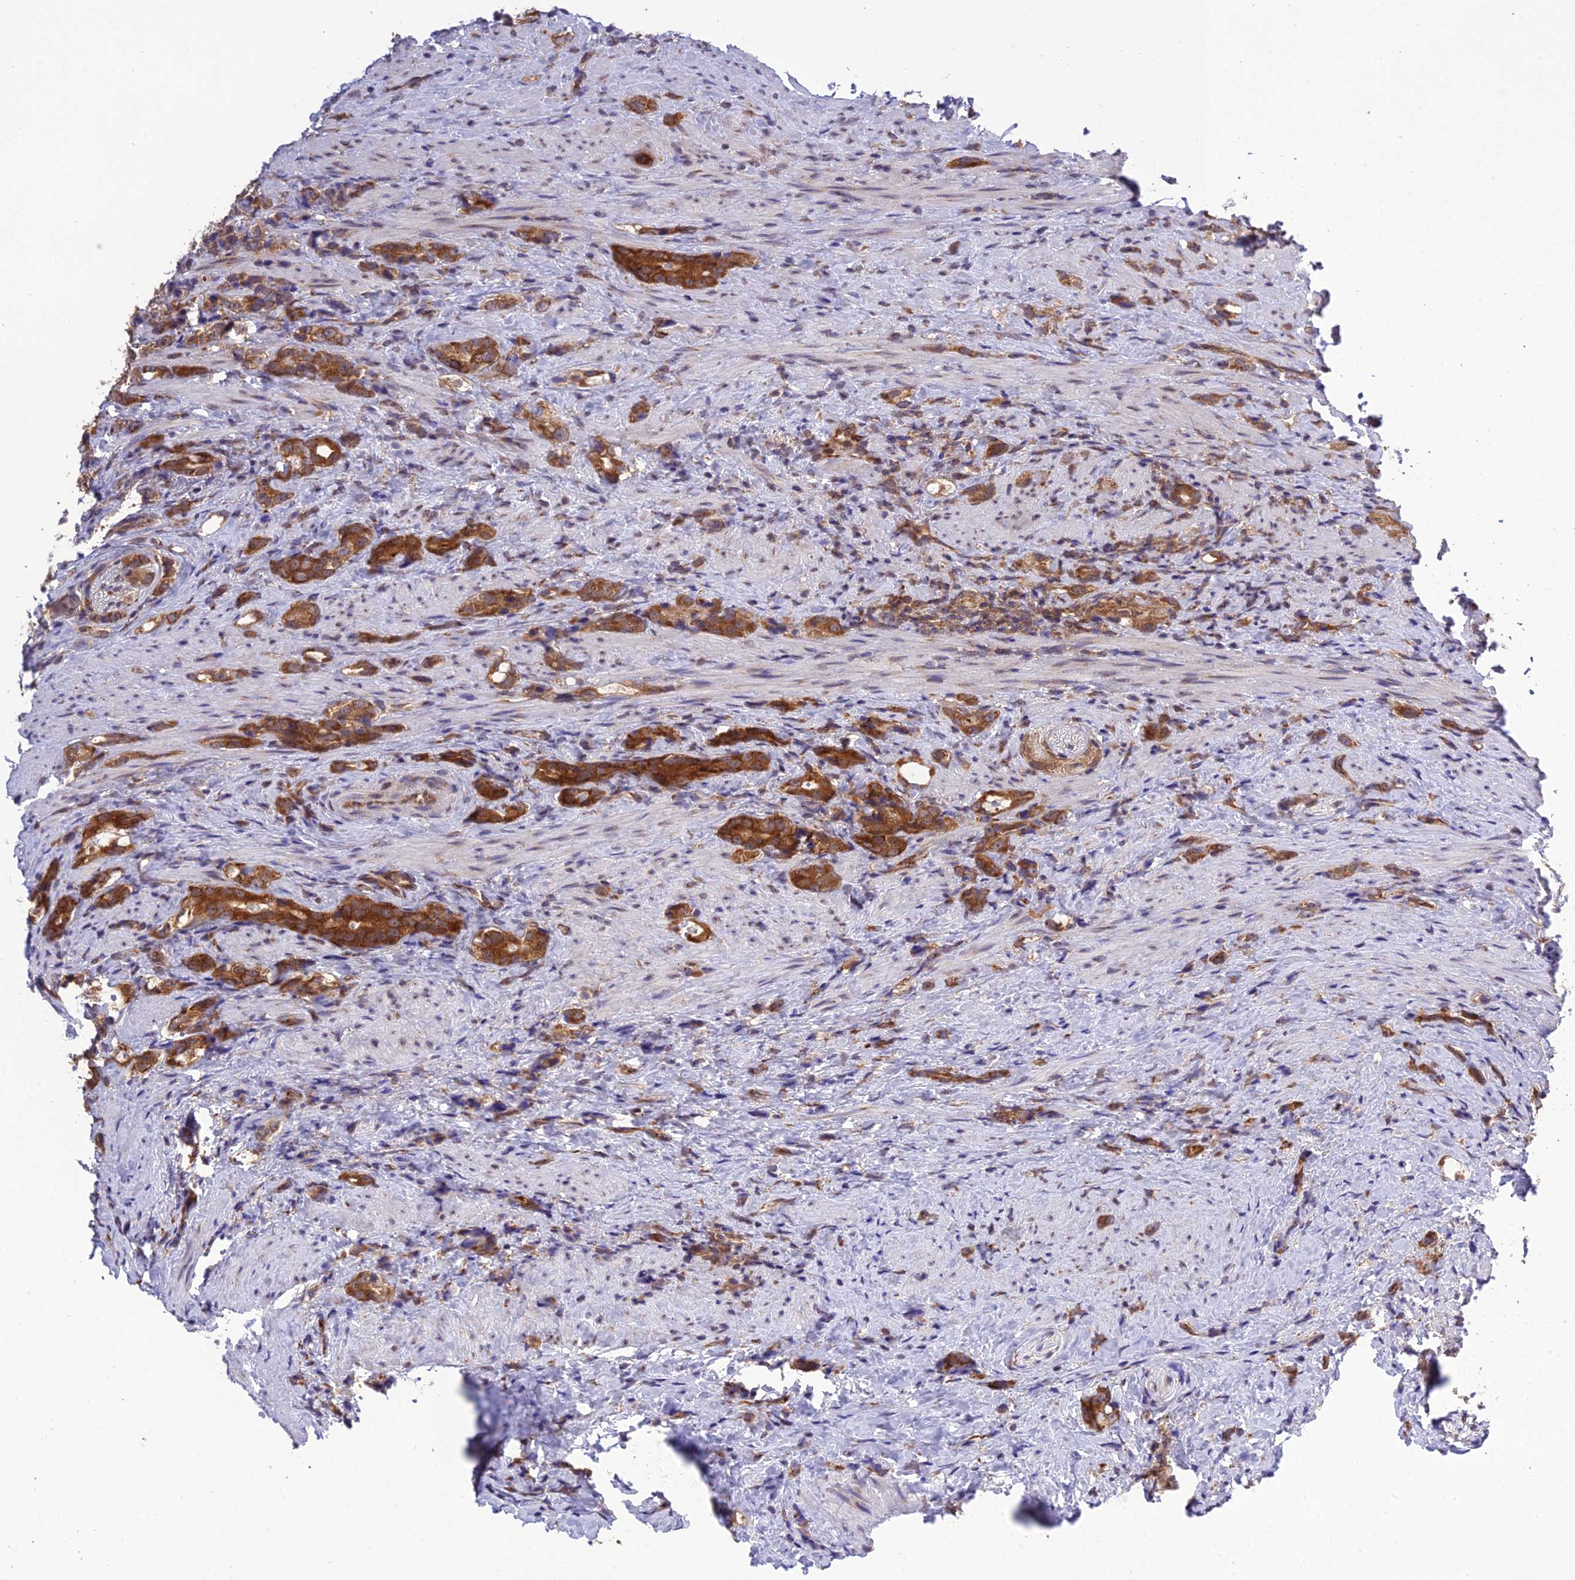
{"staining": {"intensity": "strong", "quantity": ">75%", "location": "cytoplasmic/membranous"}, "tissue": "prostate cancer", "cell_type": "Tumor cells", "image_type": "cancer", "snomed": [{"axis": "morphology", "description": "Adenocarcinoma, High grade"}, {"axis": "topography", "description": "Prostate"}], "caption": "The histopathology image reveals immunohistochemical staining of adenocarcinoma (high-grade) (prostate). There is strong cytoplasmic/membranous positivity is identified in approximately >75% of tumor cells.", "gene": "DHCR7", "patient": {"sex": "male", "age": 63}}